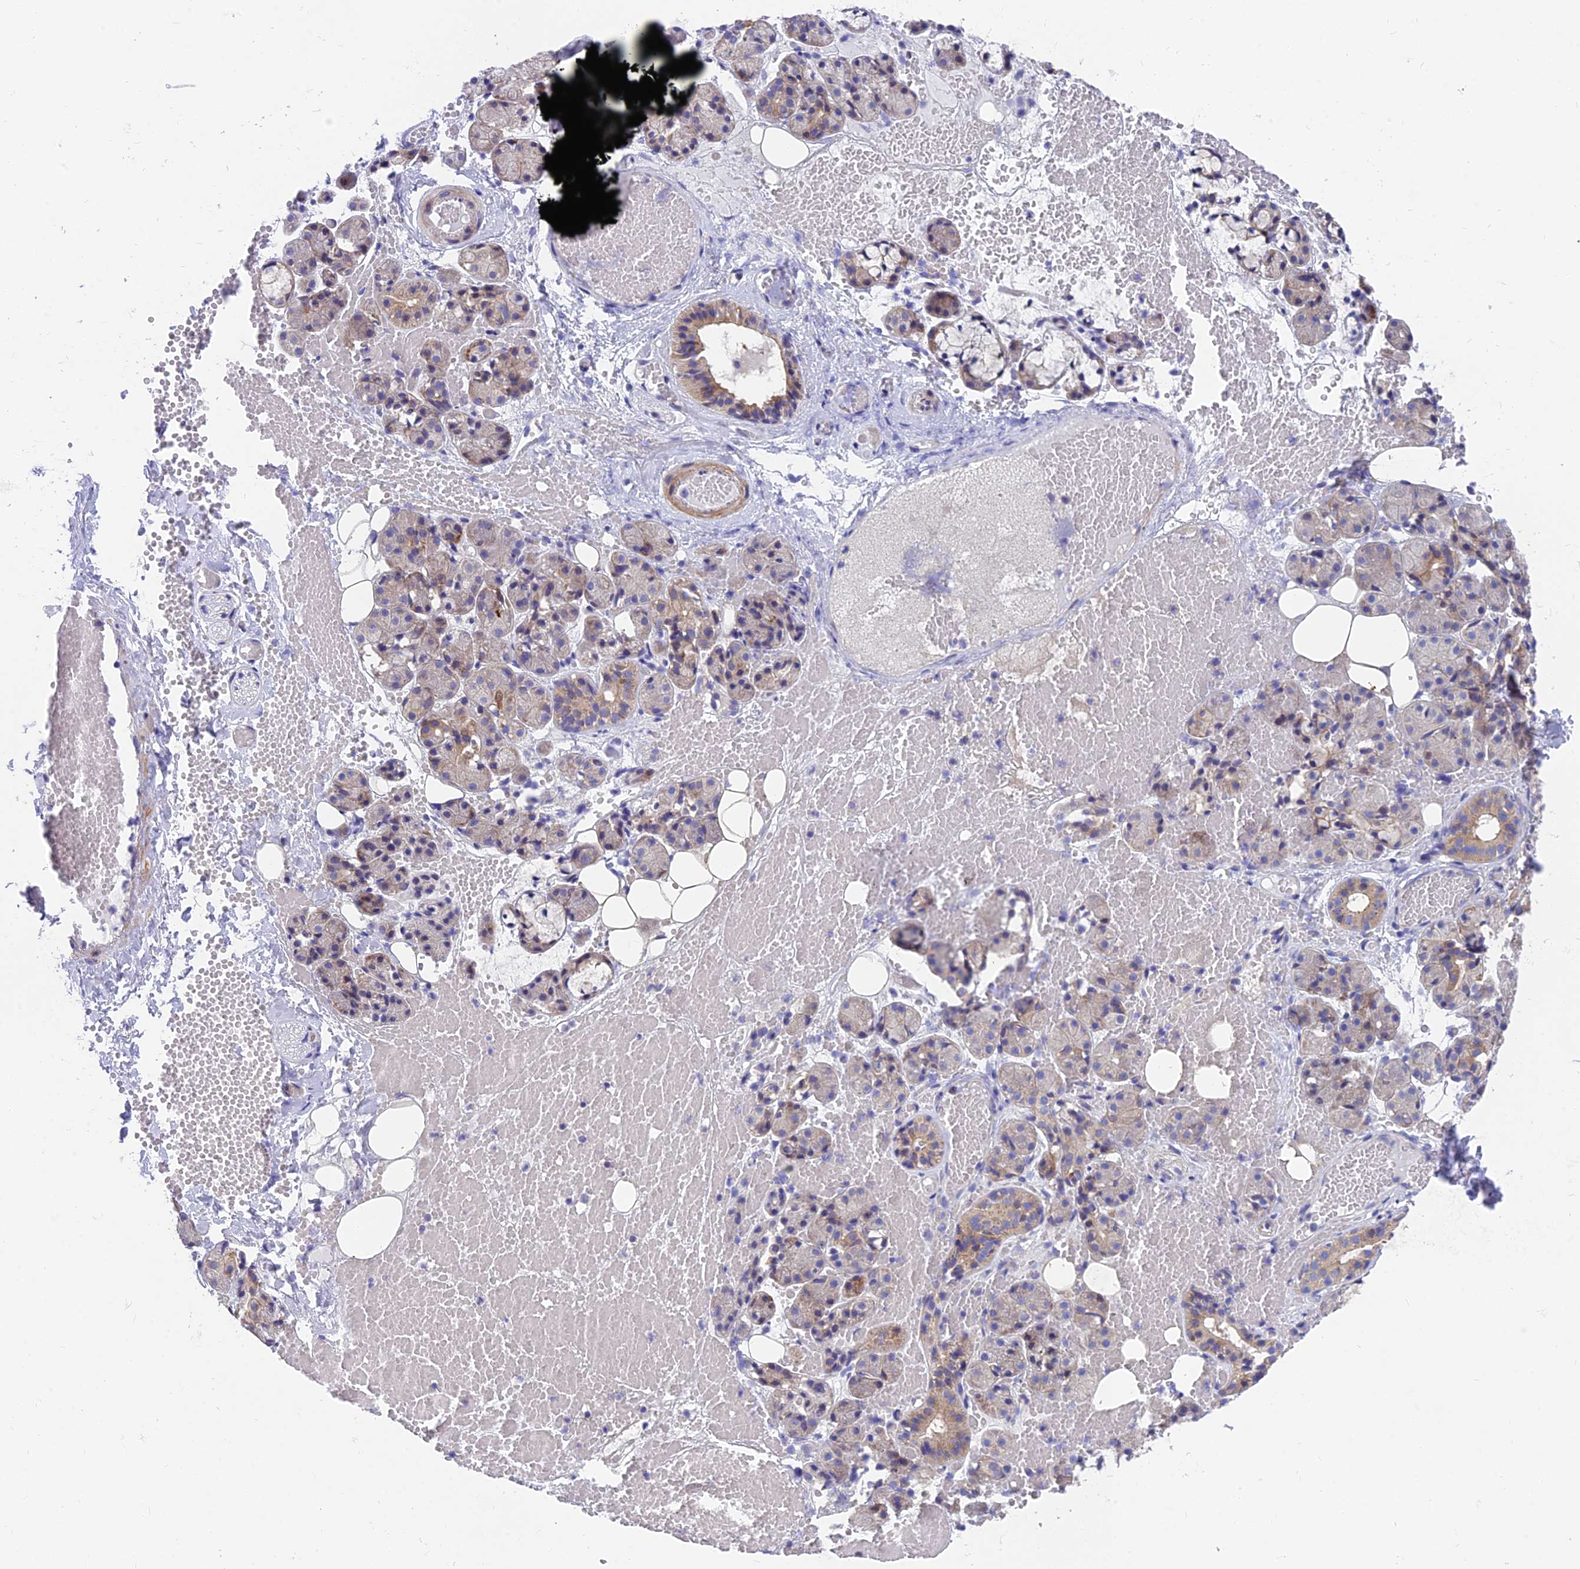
{"staining": {"intensity": "moderate", "quantity": "<25%", "location": "cytoplasmic/membranous"}, "tissue": "salivary gland", "cell_type": "Glandular cells", "image_type": "normal", "snomed": [{"axis": "morphology", "description": "Normal tissue, NOS"}, {"axis": "topography", "description": "Salivary gland"}], "caption": "Immunohistochemical staining of benign human salivary gland reveals <25% levels of moderate cytoplasmic/membranous protein staining in about <25% of glandular cells.", "gene": "MVB12A", "patient": {"sex": "male", "age": 63}}